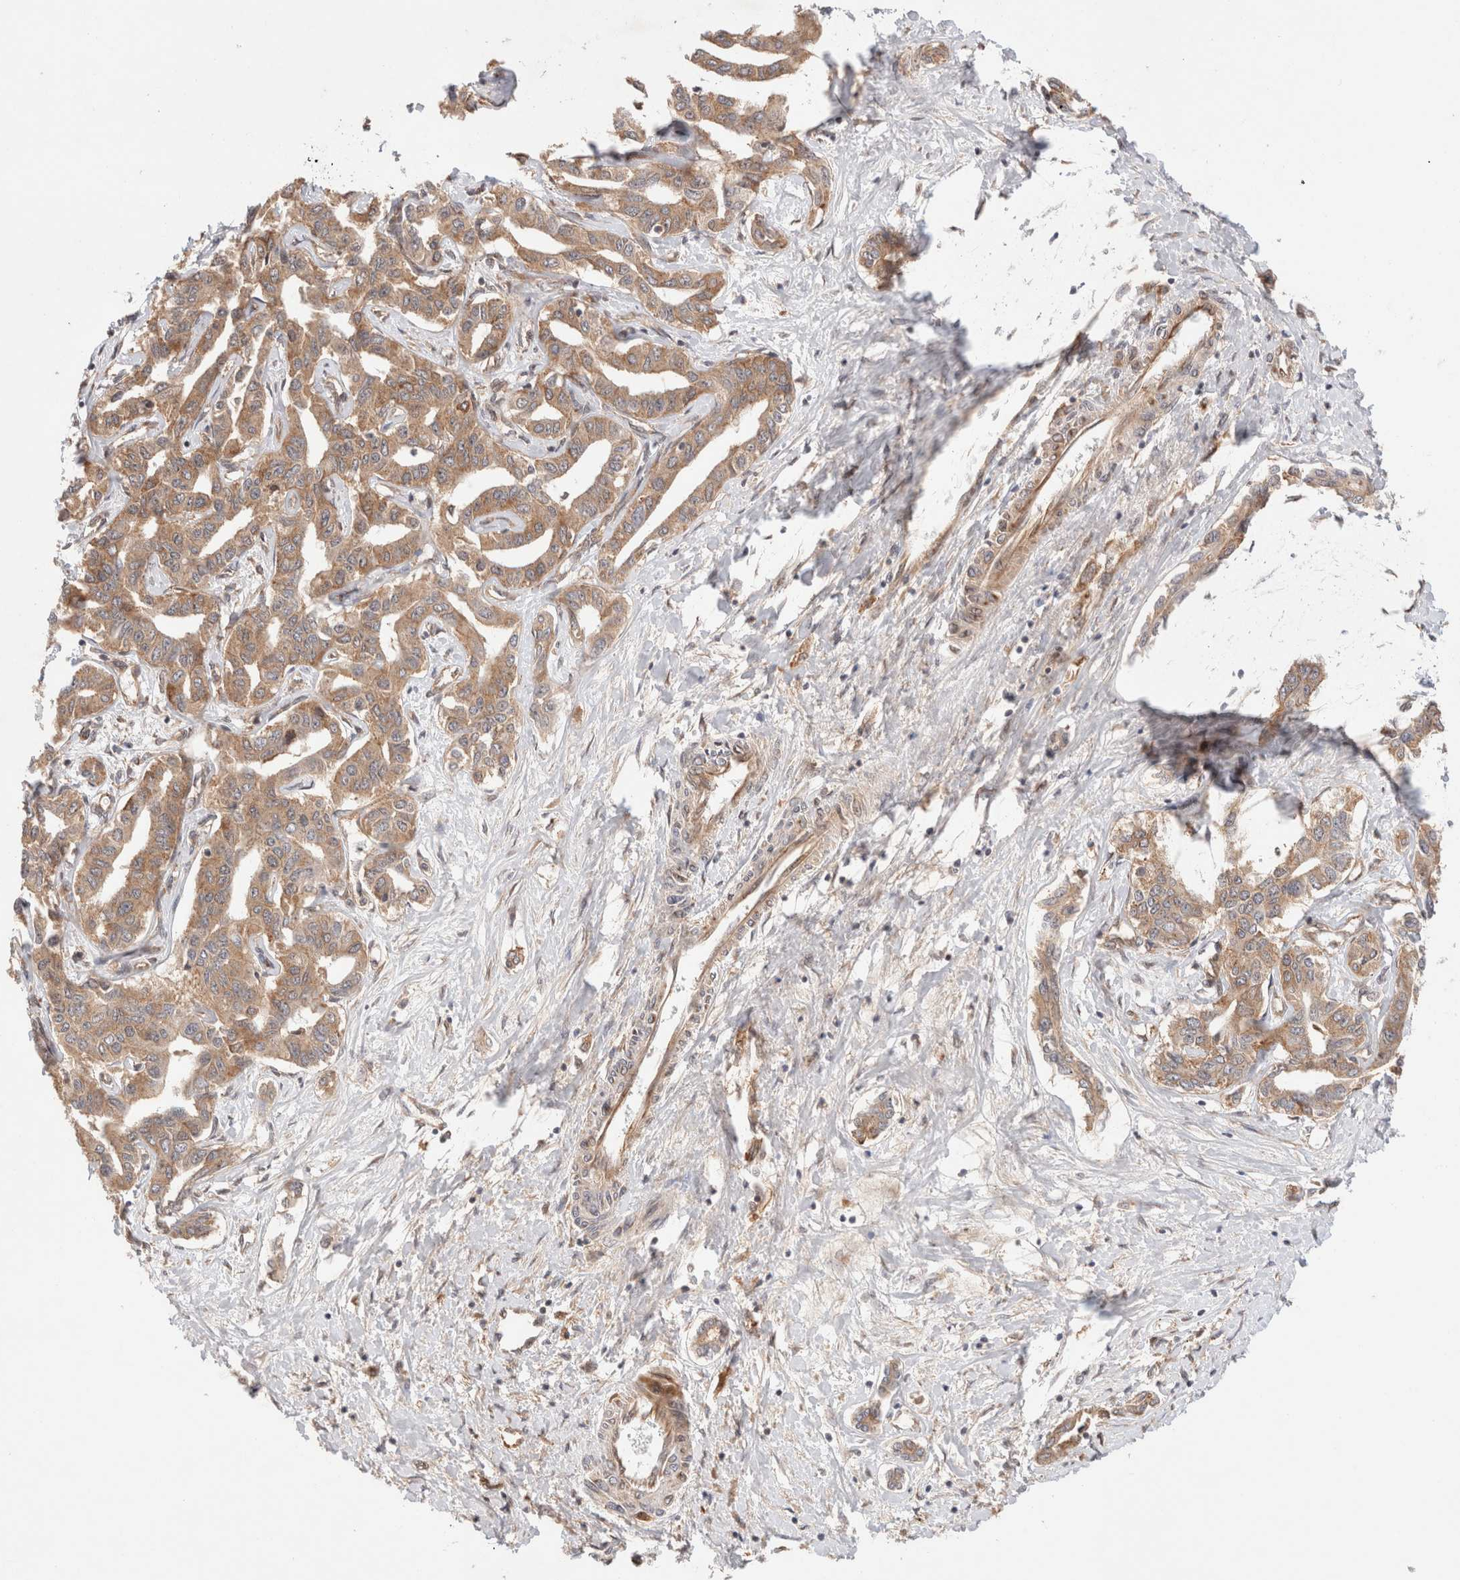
{"staining": {"intensity": "moderate", "quantity": ">75%", "location": "cytoplasmic/membranous"}, "tissue": "liver cancer", "cell_type": "Tumor cells", "image_type": "cancer", "snomed": [{"axis": "morphology", "description": "Cholangiocarcinoma"}, {"axis": "topography", "description": "Liver"}], "caption": "Immunohistochemical staining of human liver cholangiocarcinoma reveals medium levels of moderate cytoplasmic/membranous expression in about >75% of tumor cells.", "gene": "SIKE1", "patient": {"sex": "male", "age": 59}}